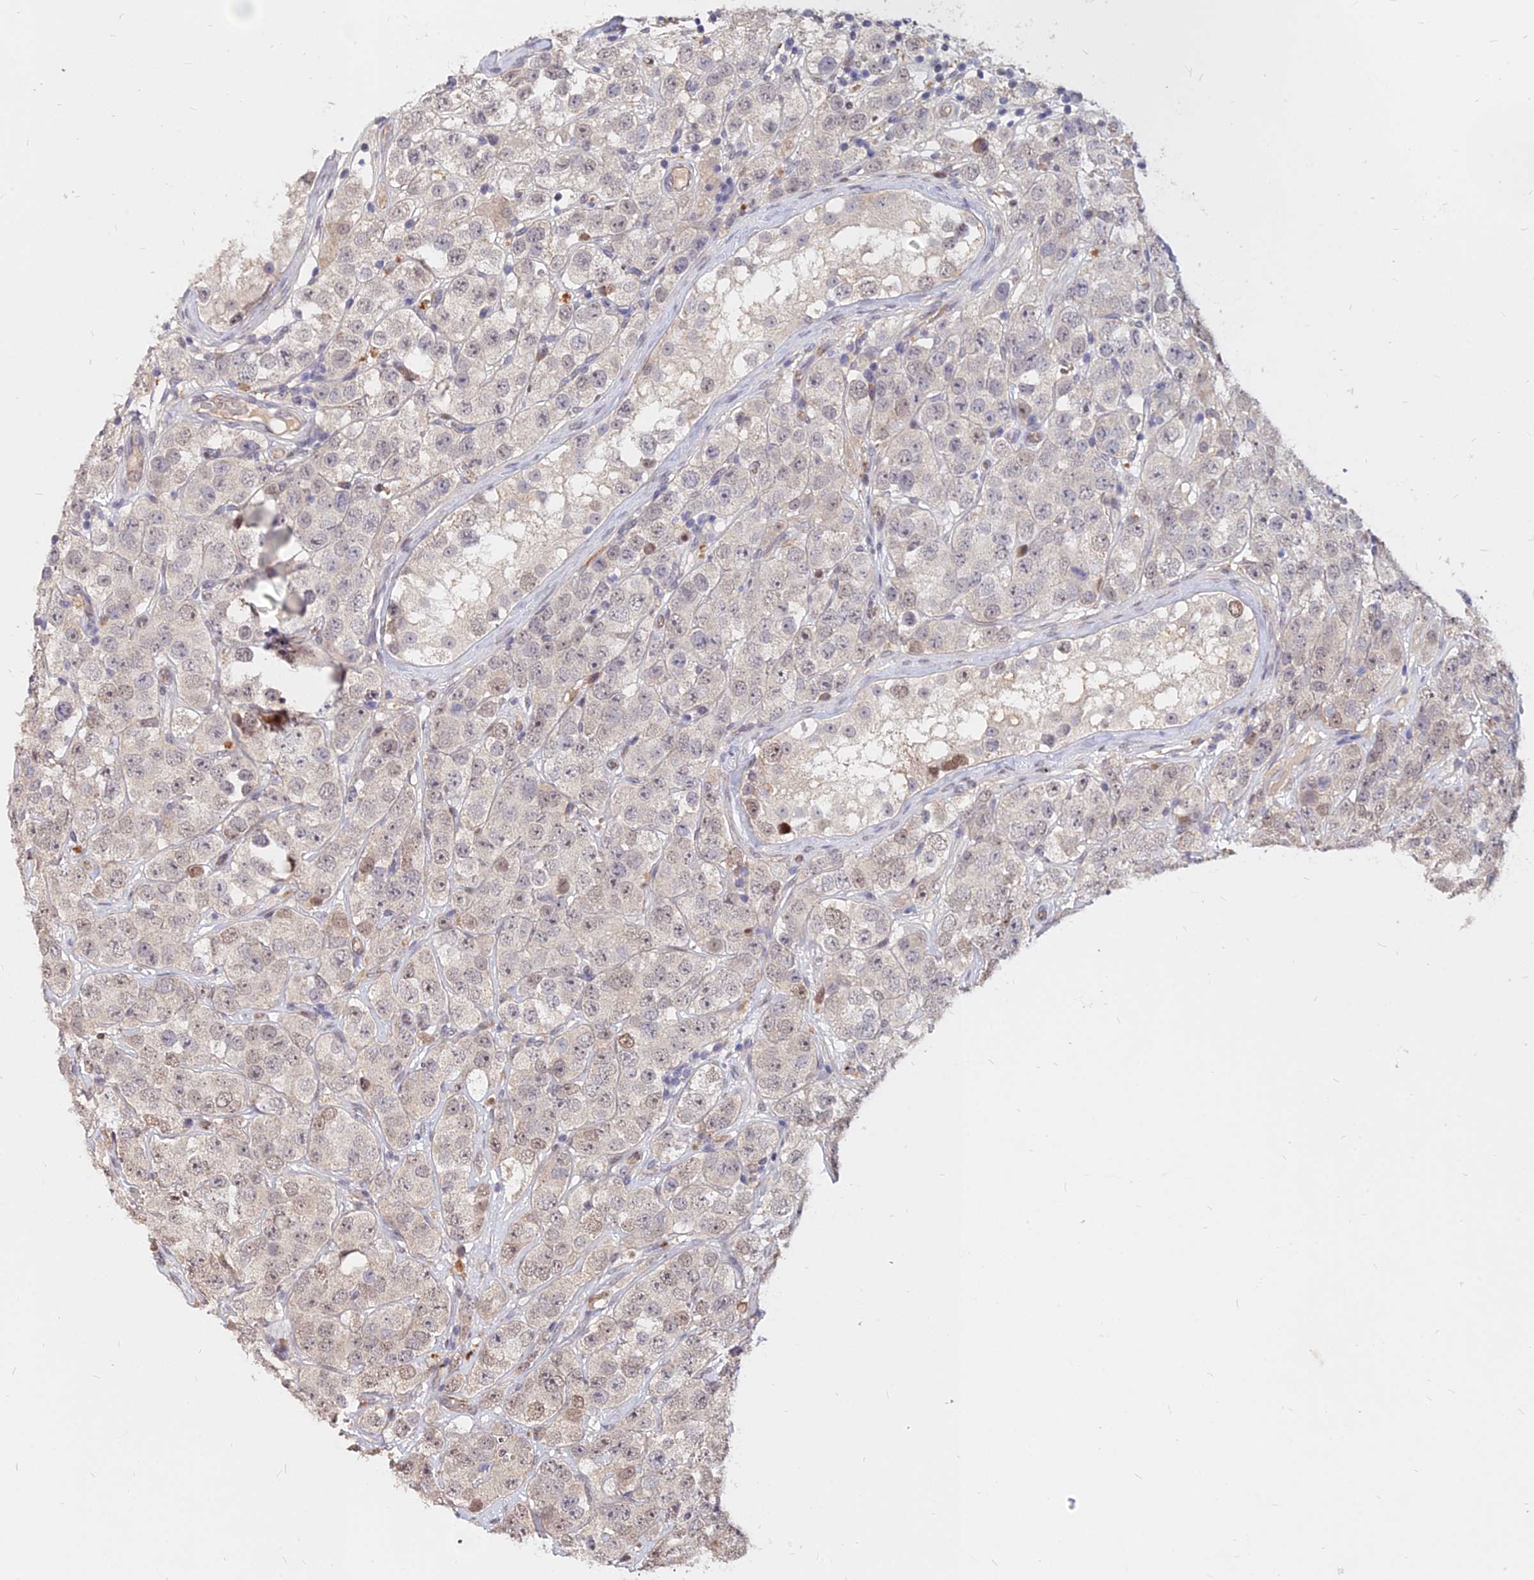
{"staining": {"intensity": "weak", "quantity": "<25%", "location": "nuclear"}, "tissue": "testis cancer", "cell_type": "Tumor cells", "image_type": "cancer", "snomed": [{"axis": "morphology", "description": "Seminoma, NOS"}, {"axis": "topography", "description": "Testis"}], "caption": "Testis seminoma stained for a protein using IHC displays no staining tumor cells.", "gene": "C11orf68", "patient": {"sex": "male", "age": 28}}